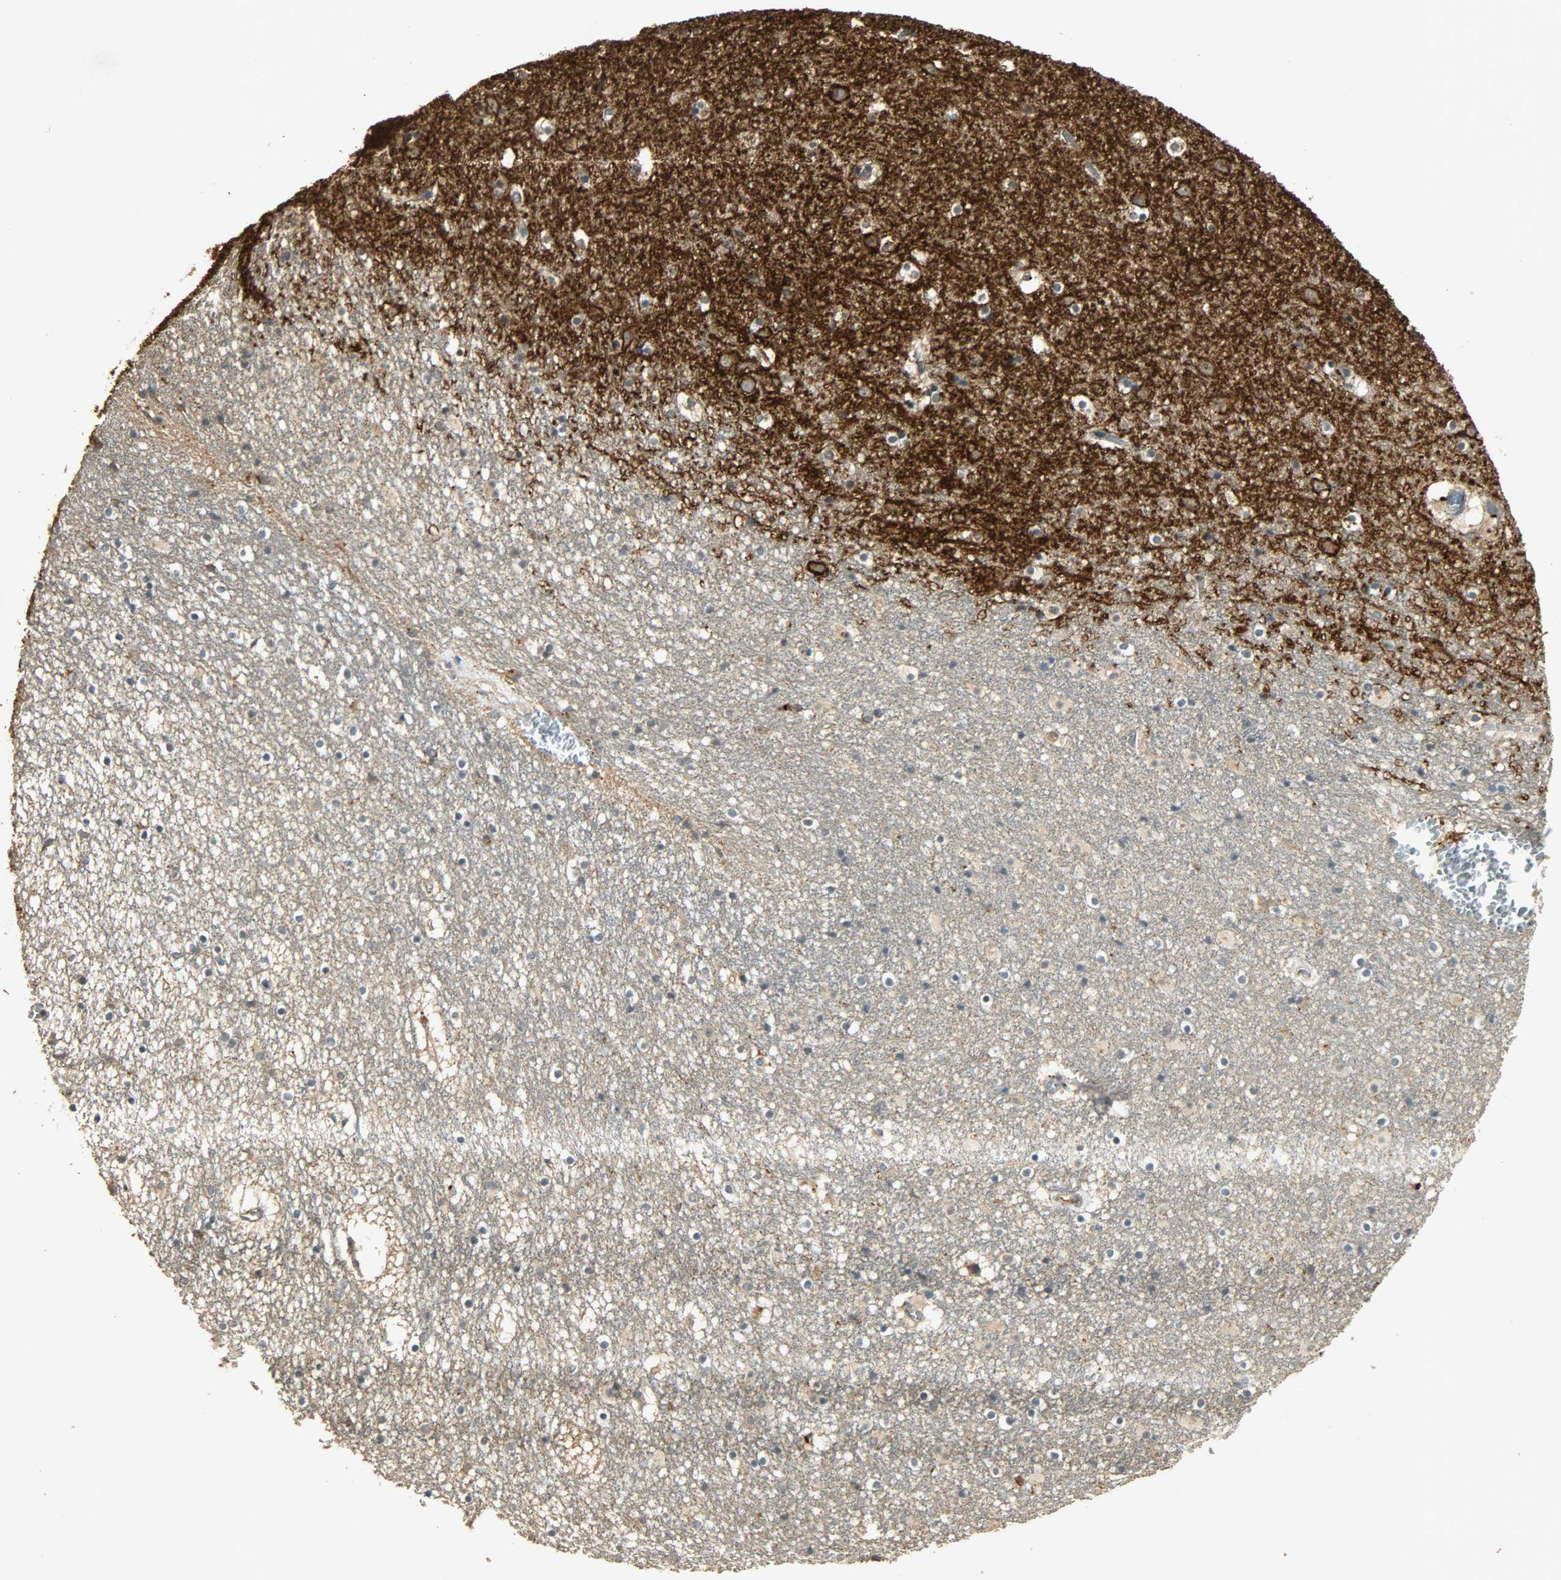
{"staining": {"intensity": "moderate", "quantity": ">75%", "location": "cytoplasmic/membranous"}, "tissue": "caudate", "cell_type": "Glial cells", "image_type": "normal", "snomed": [{"axis": "morphology", "description": "Normal tissue, NOS"}, {"axis": "topography", "description": "Lateral ventricle wall"}], "caption": "IHC of benign human caudate demonstrates medium levels of moderate cytoplasmic/membranous positivity in approximately >75% of glial cells.", "gene": "ATP2B1", "patient": {"sex": "male", "age": 45}}